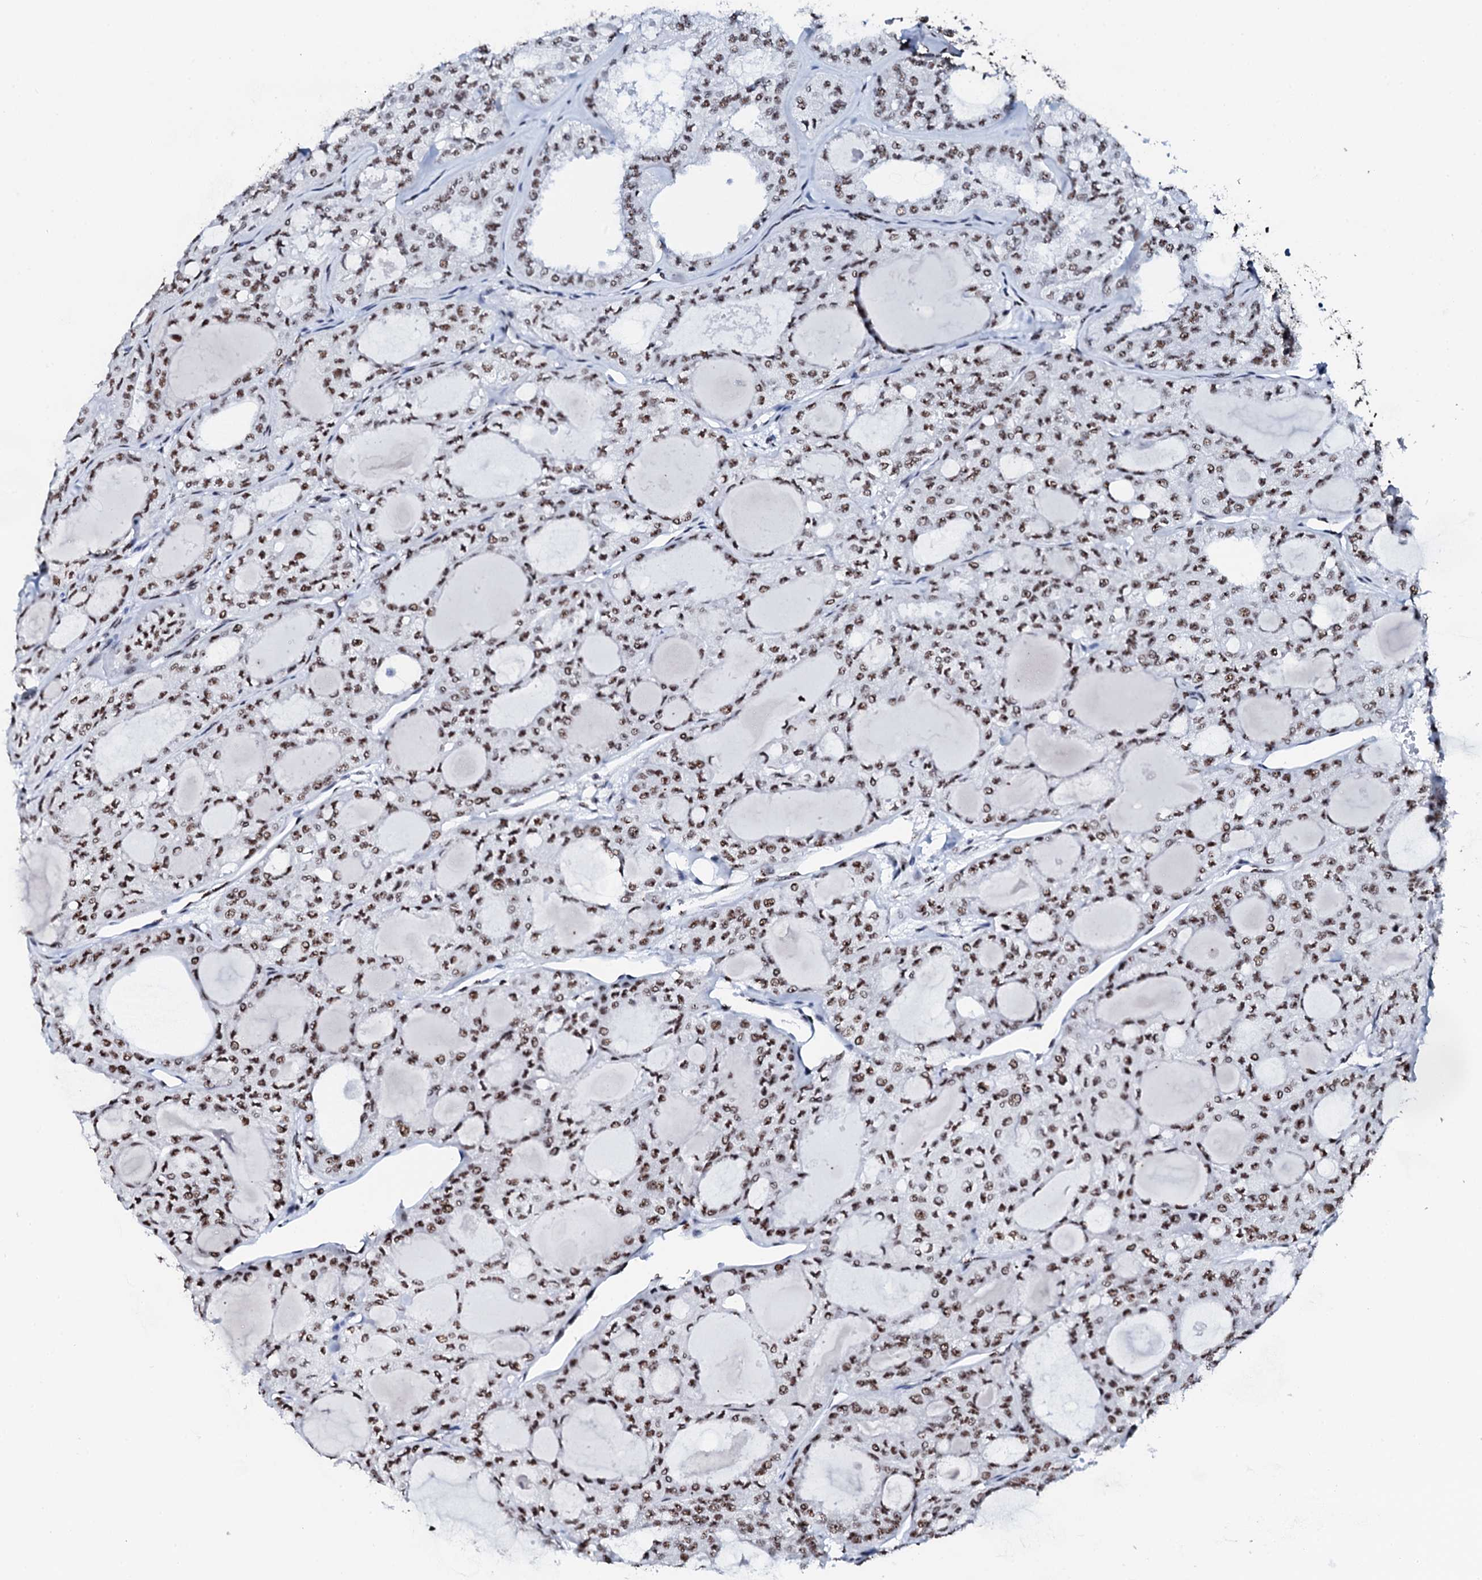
{"staining": {"intensity": "moderate", "quantity": ">75%", "location": "nuclear"}, "tissue": "thyroid cancer", "cell_type": "Tumor cells", "image_type": "cancer", "snomed": [{"axis": "morphology", "description": "Follicular adenoma carcinoma, NOS"}, {"axis": "topography", "description": "Thyroid gland"}], "caption": "High-magnification brightfield microscopy of follicular adenoma carcinoma (thyroid) stained with DAB (3,3'-diaminobenzidine) (brown) and counterstained with hematoxylin (blue). tumor cells exhibit moderate nuclear expression is appreciated in about>75% of cells.", "gene": "NKAPD1", "patient": {"sex": "male", "age": 75}}